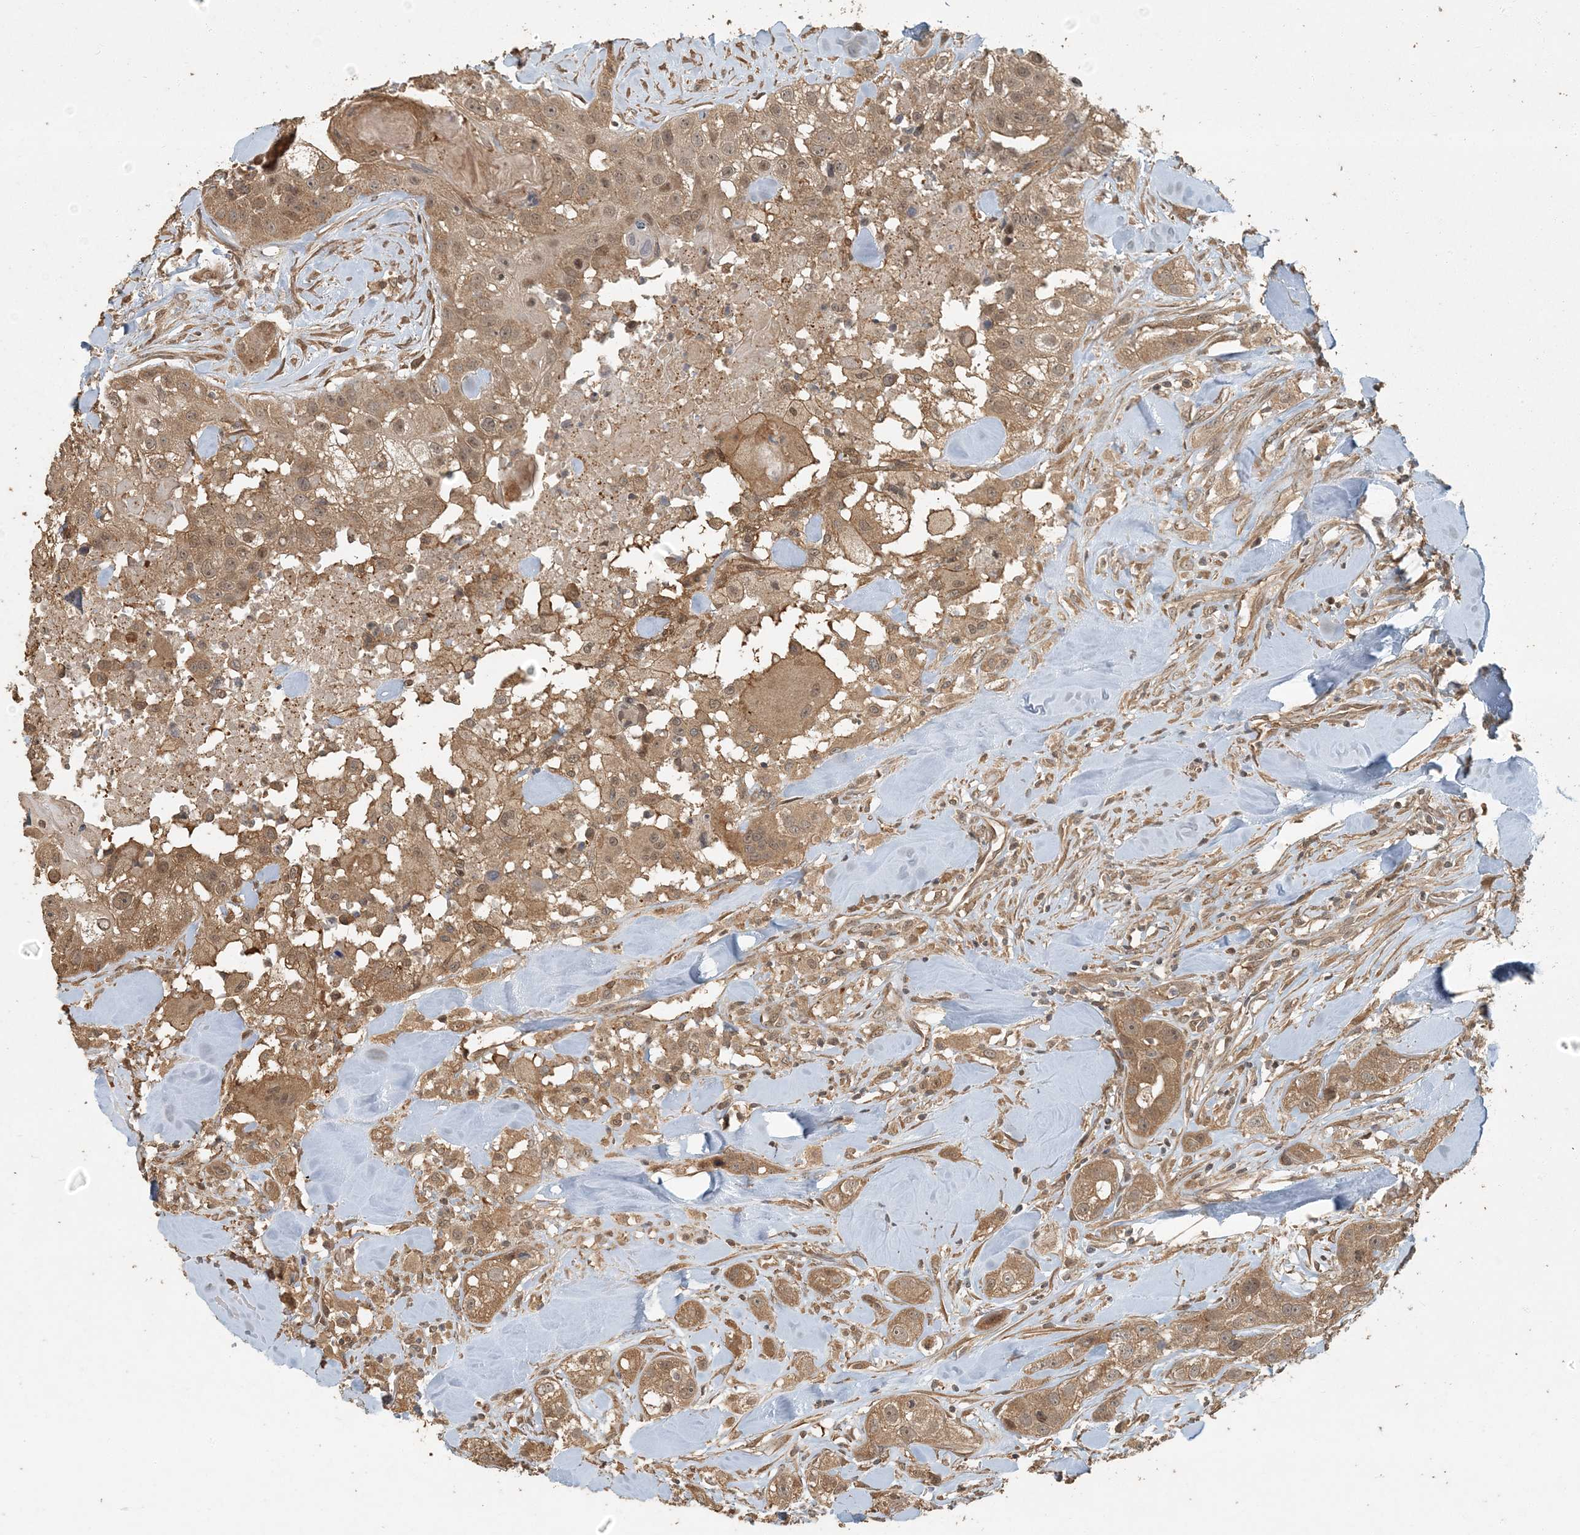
{"staining": {"intensity": "moderate", "quantity": ">75%", "location": "cytoplasmic/membranous"}, "tissue": "head and neck cancer", "cell_type": "Tumor cells", "image_type": "cancer", "snomed": [{"axis": "morphology", "description": "Normal tissue, NOS"}, {"axis": "morphology", "description": "Squamous cell carcinoma, NOS"}, {"axis": "topography", "description": "Skeletal muscle"}, {"axis": "topography", "description": "Head-Neck"}], "caption": "High-power microscopy captured an immunohistochemistry histopathology image of head and neck squamous cell carcinoma, revealing moderate cytoplasmic/membranous staining in about >75% of tumor cells.", "gene": "AK9", "patient": {"sex": "male", "age": 51}}